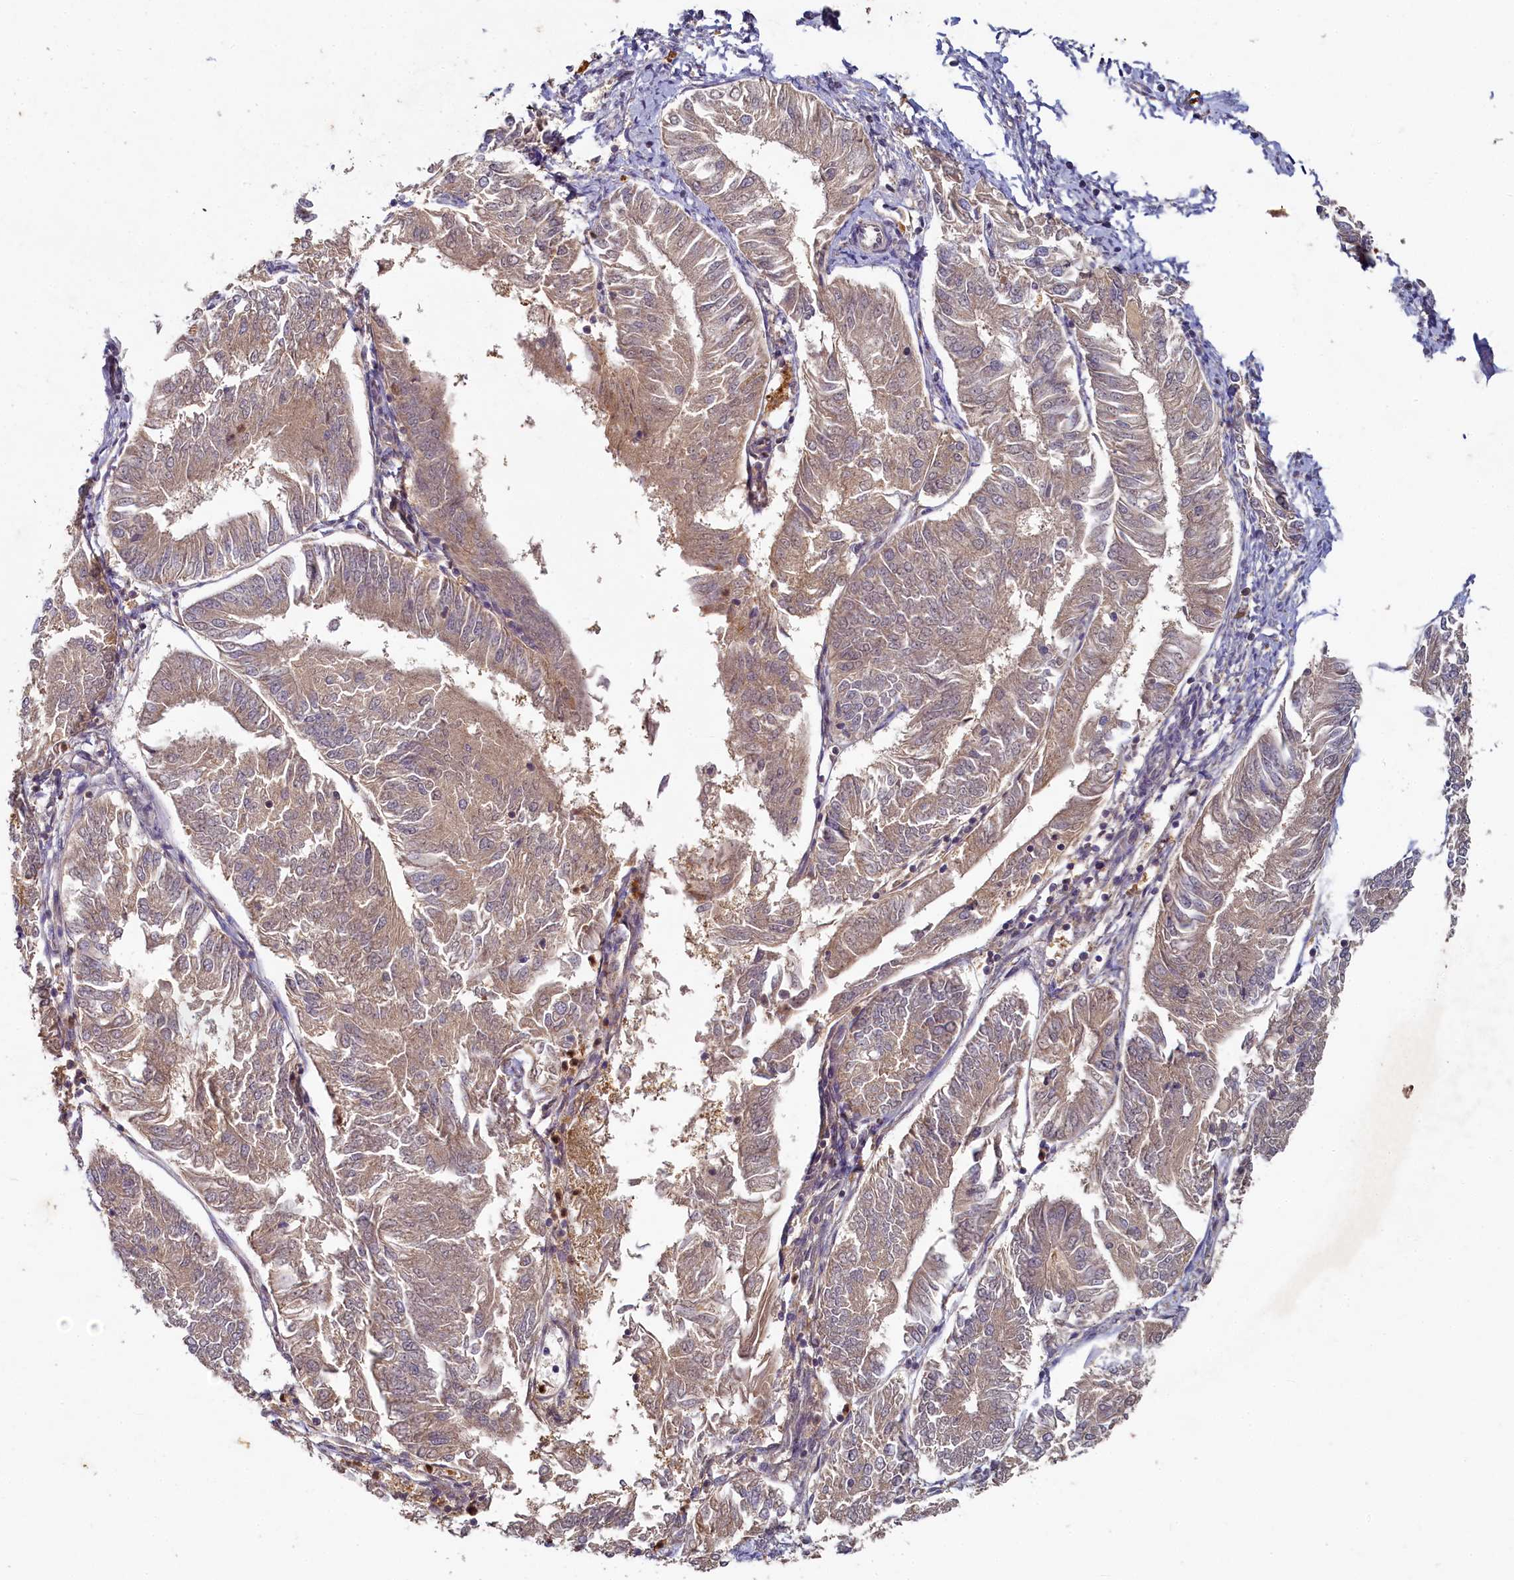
{"staining": {"intensity": "weak", "quantity": ">75%", "location": "cytoplasmic/membranous"}, "tissue": "endometrial cancer", "cell_type": "Tumor cells", "image_type": "cancer", "snomed": [{"axis": "morphology", "description": "Adenocarcinoma, NOS"}, {"axis": "topography", "description": "Endometrium"}], "caption": "Endometrial cancer was stained to show a protein in brown. There is low levels of weak cytoplasmic/membranous staining in about >75% of tumor cells. The staining was performed using DAB, with brown indicating positive protein expression. Nuclei are stained blue with hematoxylin.", "gene": "HERC3", "patient": {"sex": "female", "age": 58}}